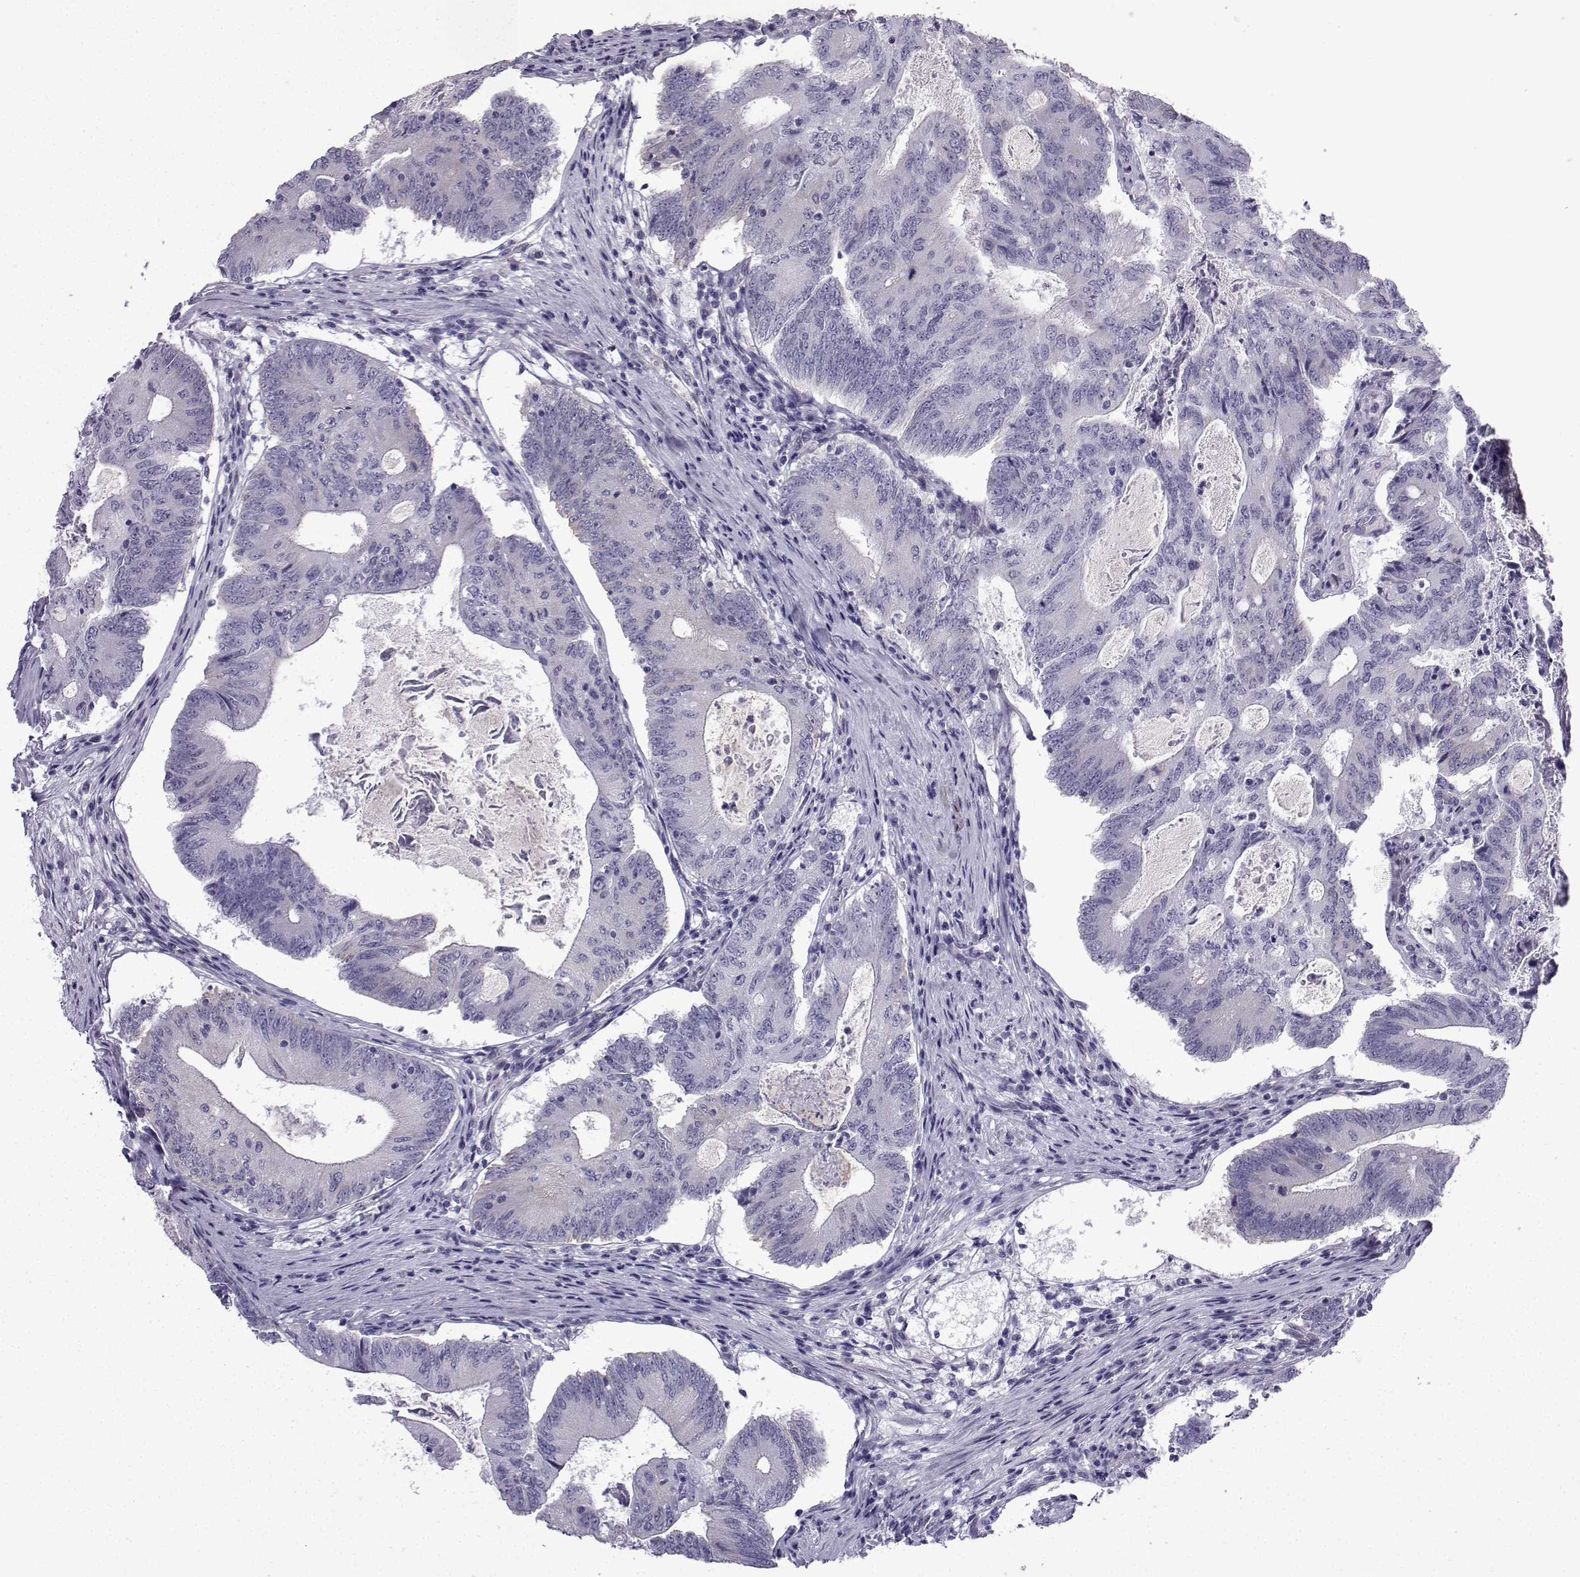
{"staining": {"intensity": "negative", "quantity": "none", "location": "none"}, "tissue": "colorectal cancer", "cell_type": "Tumor cells", "image_type": "cancer", "snomed": [{"axis": "morphology", "description": "Adenocarcinoma, NOS"}, {"axis": "topography", "description": "Colon"}], "caption": "DAB (3,3'-diaminobenzidine) immunohistochemical staining of human colorectal adenocarcinoma shows no significant staining in tumor cells.", "gene": "CFAP53", "patient": {"sex": "female", "age": 70}}